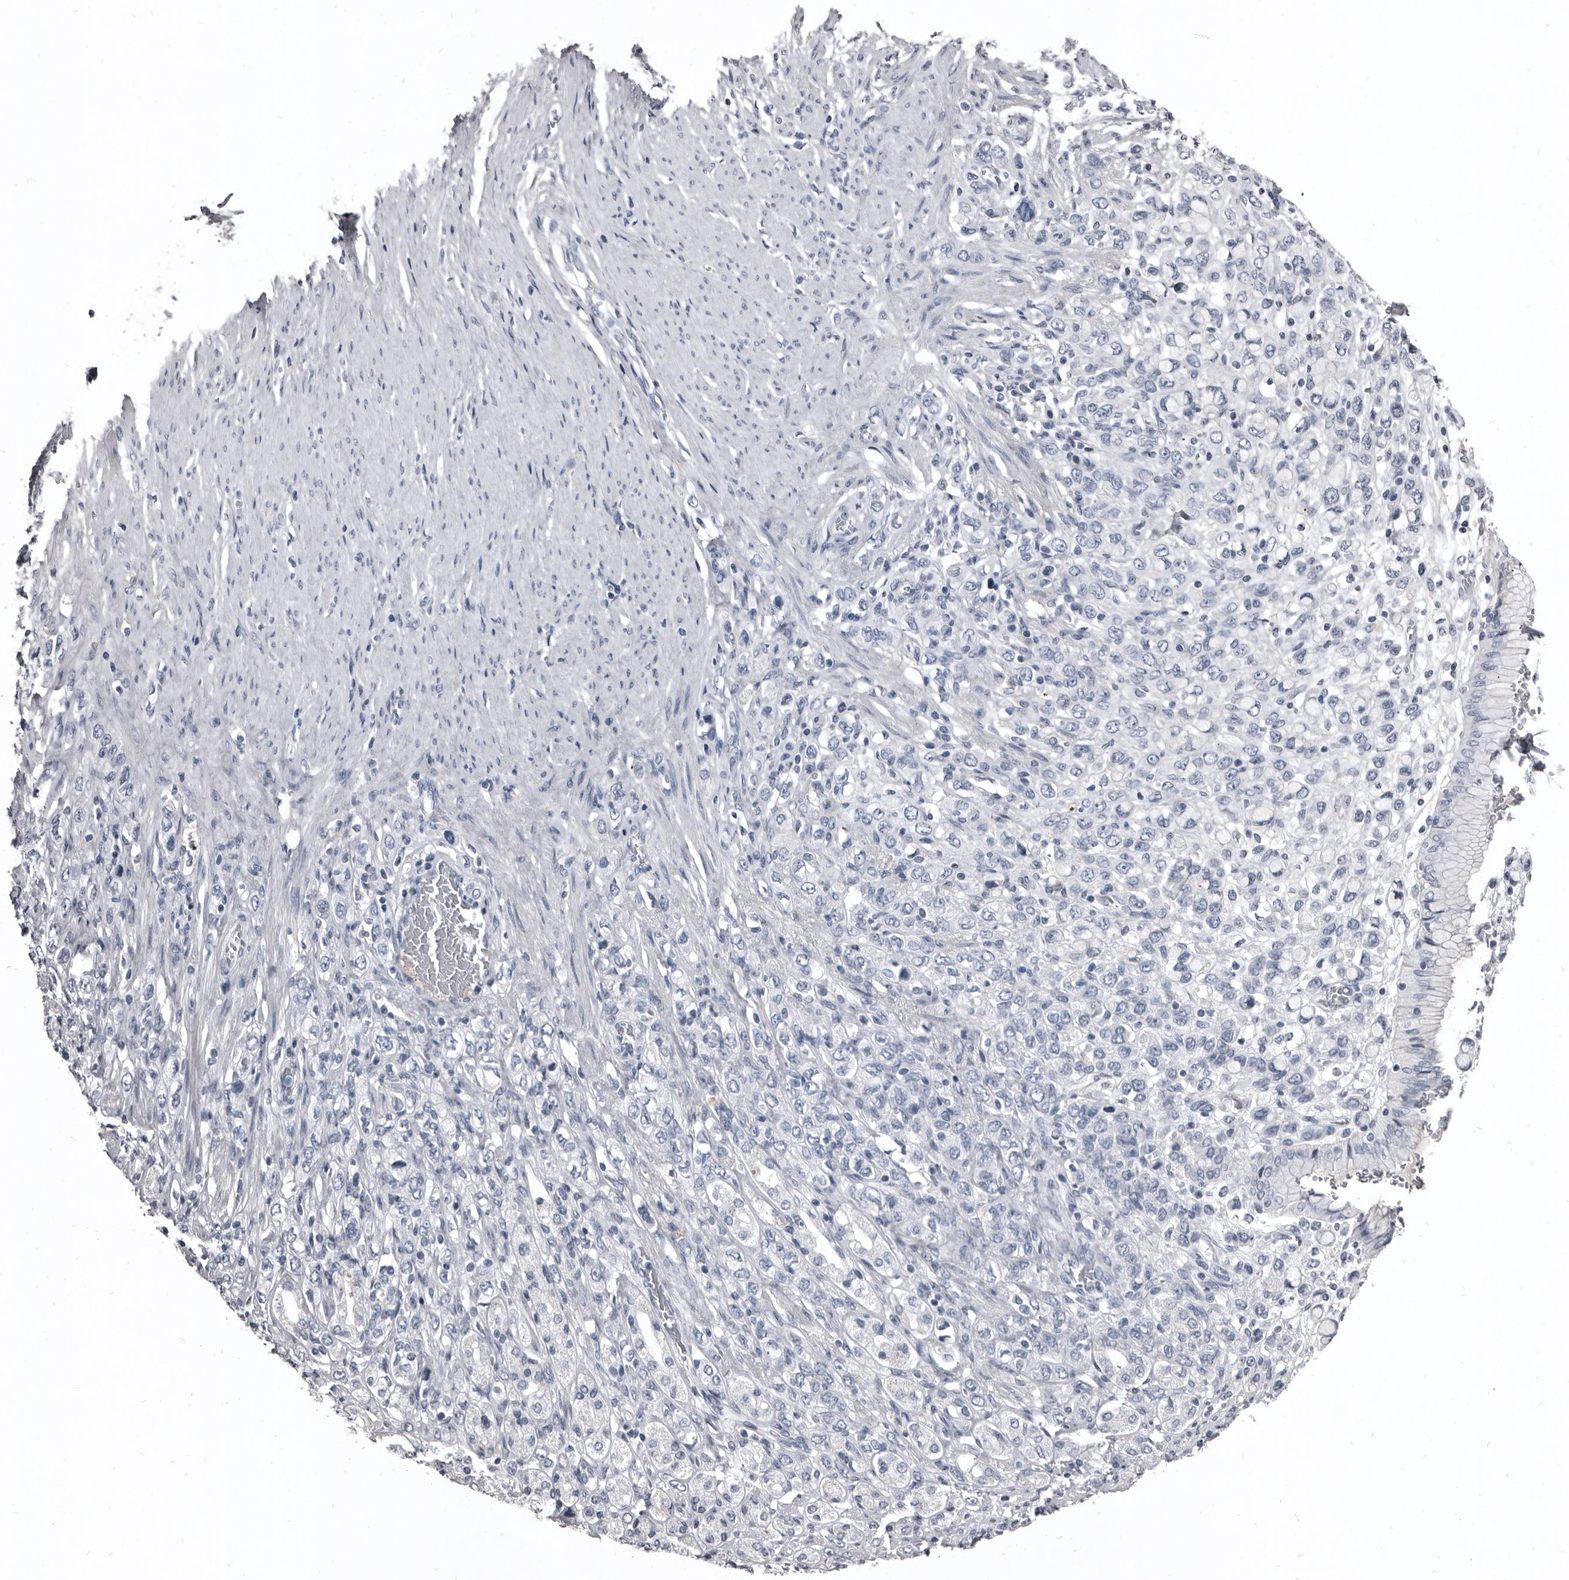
{"staining": {"intensity": "negative", "quantity": "none", "location": "none"}, "tissue": "stomach cancer", "cell_type": "Tumor cells", "image_type": "cancer", "snomed": [{"axis": "morphology", "description": "Adenocarcinoma, NOS"}, {"axis": "topography", "description": "Stomach"}], "caption": "This is a histopathology image of IHC staining of stomach cancer, which shows no positivity in tumor cells.", "gene": "GREB1", "patient": {"sex": "female", "age": 65}}